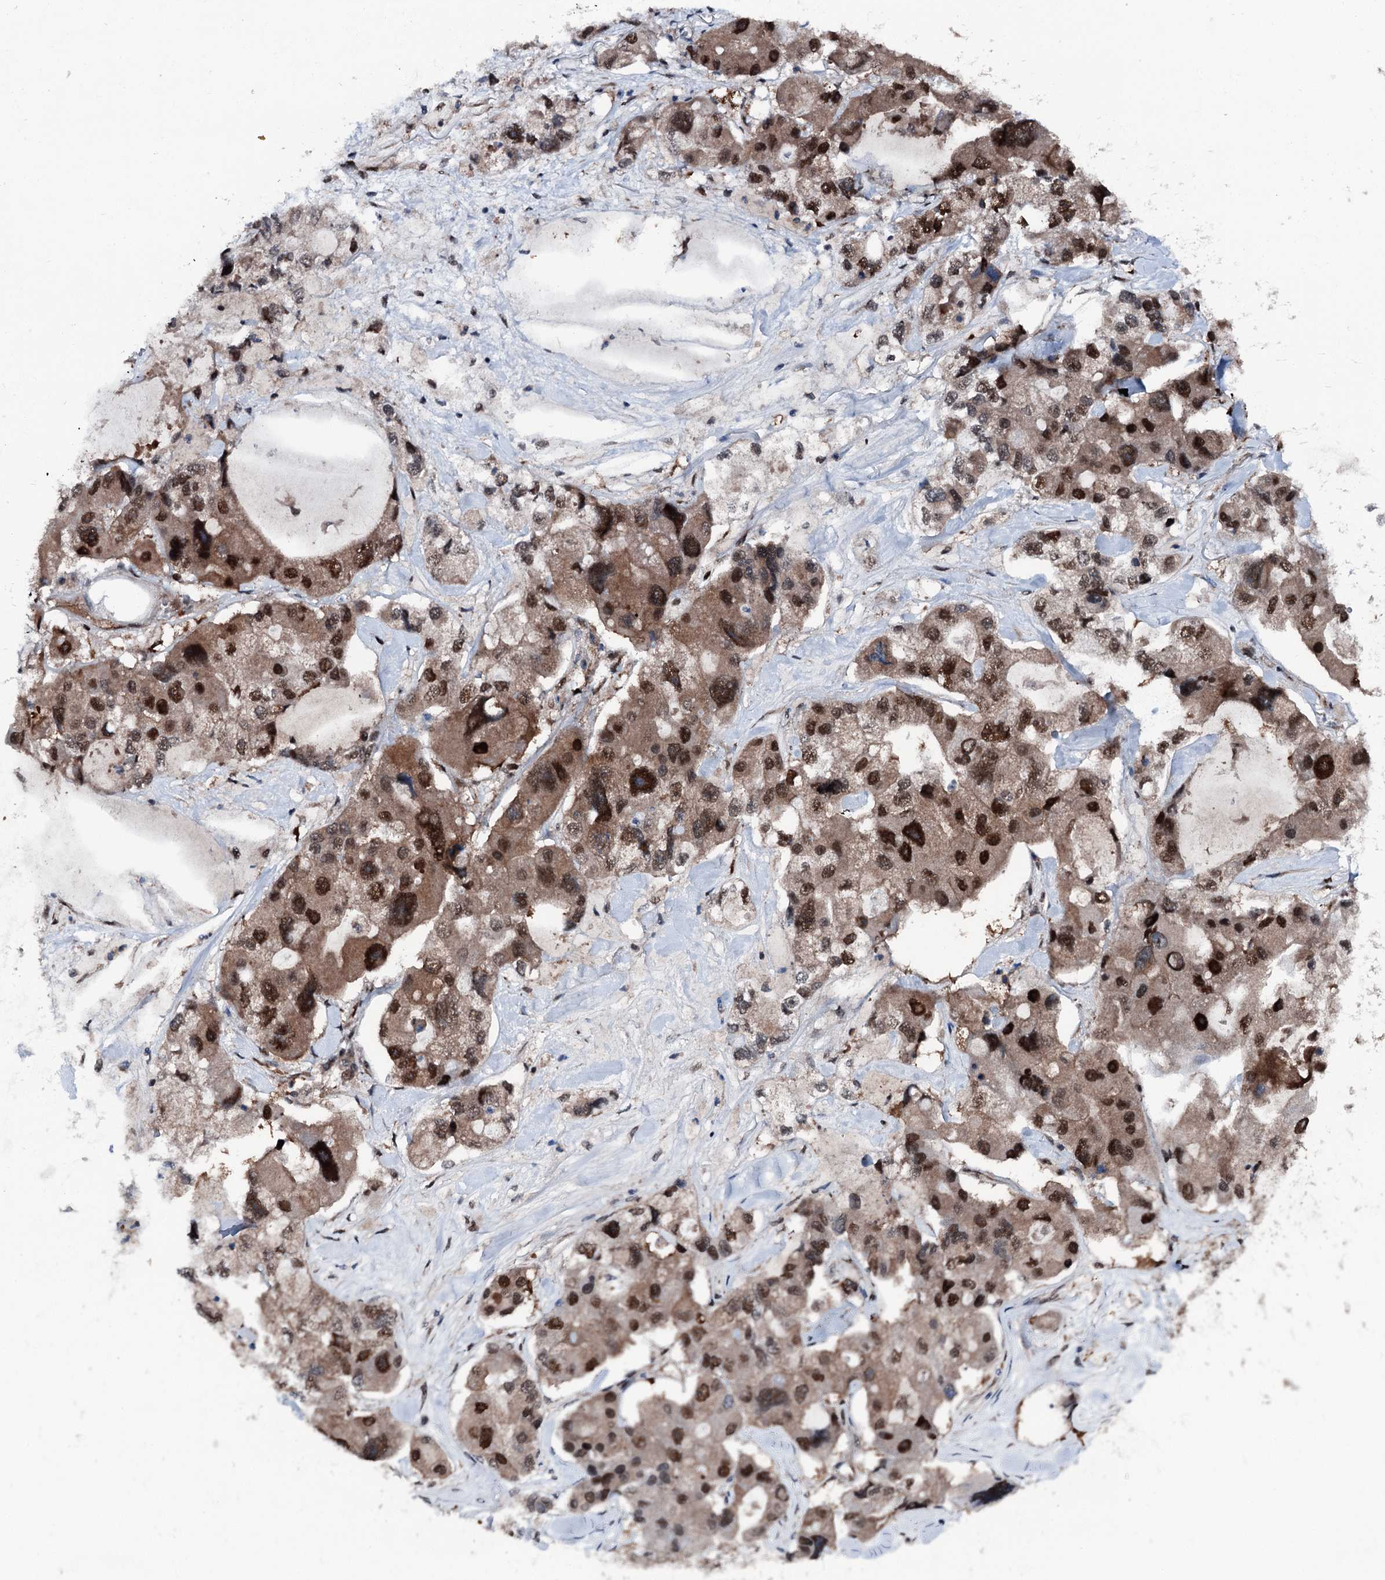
{"staining": {"intensity": "strong", "quantity": ">75%", "location": "nuclear"}, "tissue": "lung cancer", "cell_type": "Tumor cells", "image_type": "cancer", "snomed": [{"axis": "morphology", "description": "Adenocarcinoma, NOS"}, {"axis": "topography", "description": "Lung"}], "caption": "A photomicrograph of human lung cancer (adenocarcinoma) stained for a protein exhibits strong nuclear brown staining in tumor cells. Immunohistochemistry stains the protein in brown and the nuclei are stained blue.", "gene": "PSMD13", "patient": {"sex": "female", "age": 54}}